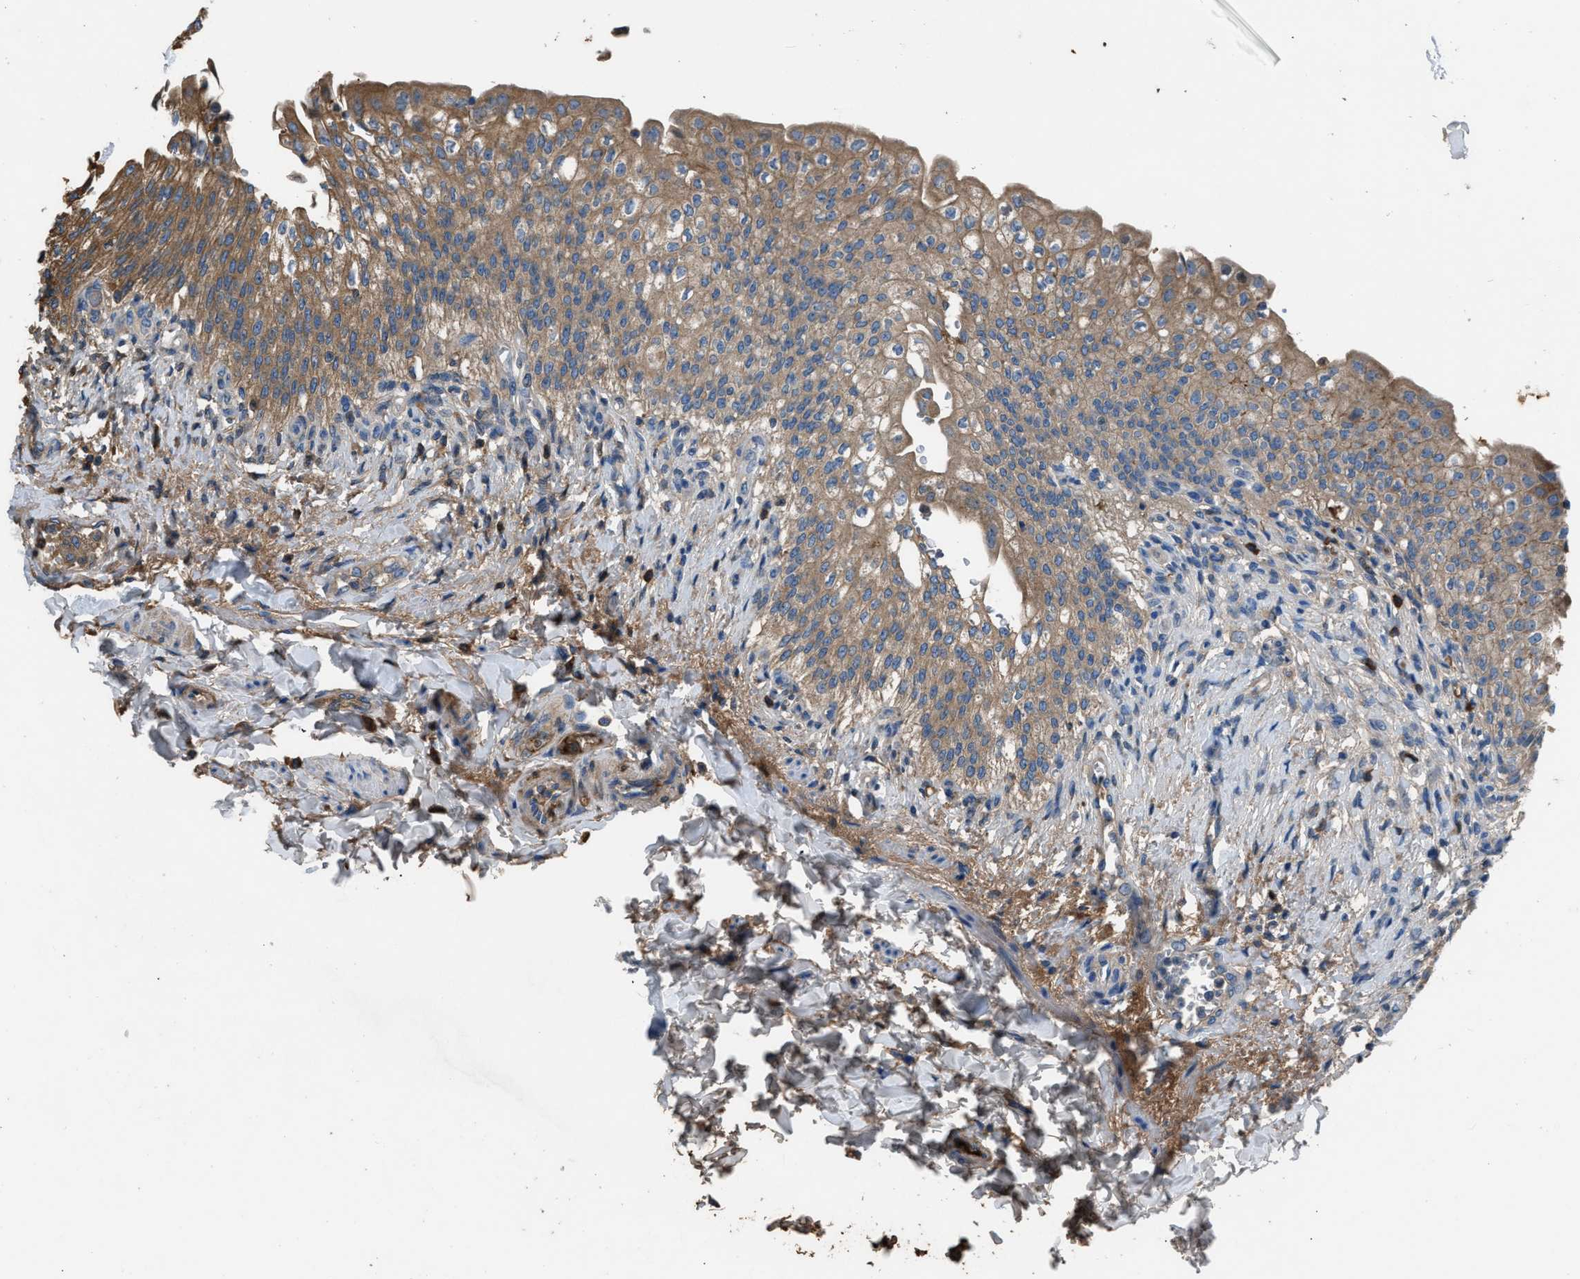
{"staining": {"intensity": "moderate", "quantity": ">75%", "location": "cytoplasmic/membranous"}, "tissue": "urinary bladder", "cell_type": "Urothelial cells", "image_type": "normal", "snomed": [{"axis": "morphology", "description": "Normal tissue, NOS"}, {"axis": "topography", "description": "Urinary bladder"}], "caption": "Urothelial cells exhibit moderate cytoplasmic/membranous staining in approximately >75% of cells in normal urinary bladder.", "gene": "STC1", "patient": {"sex": "female", "age": 60}}